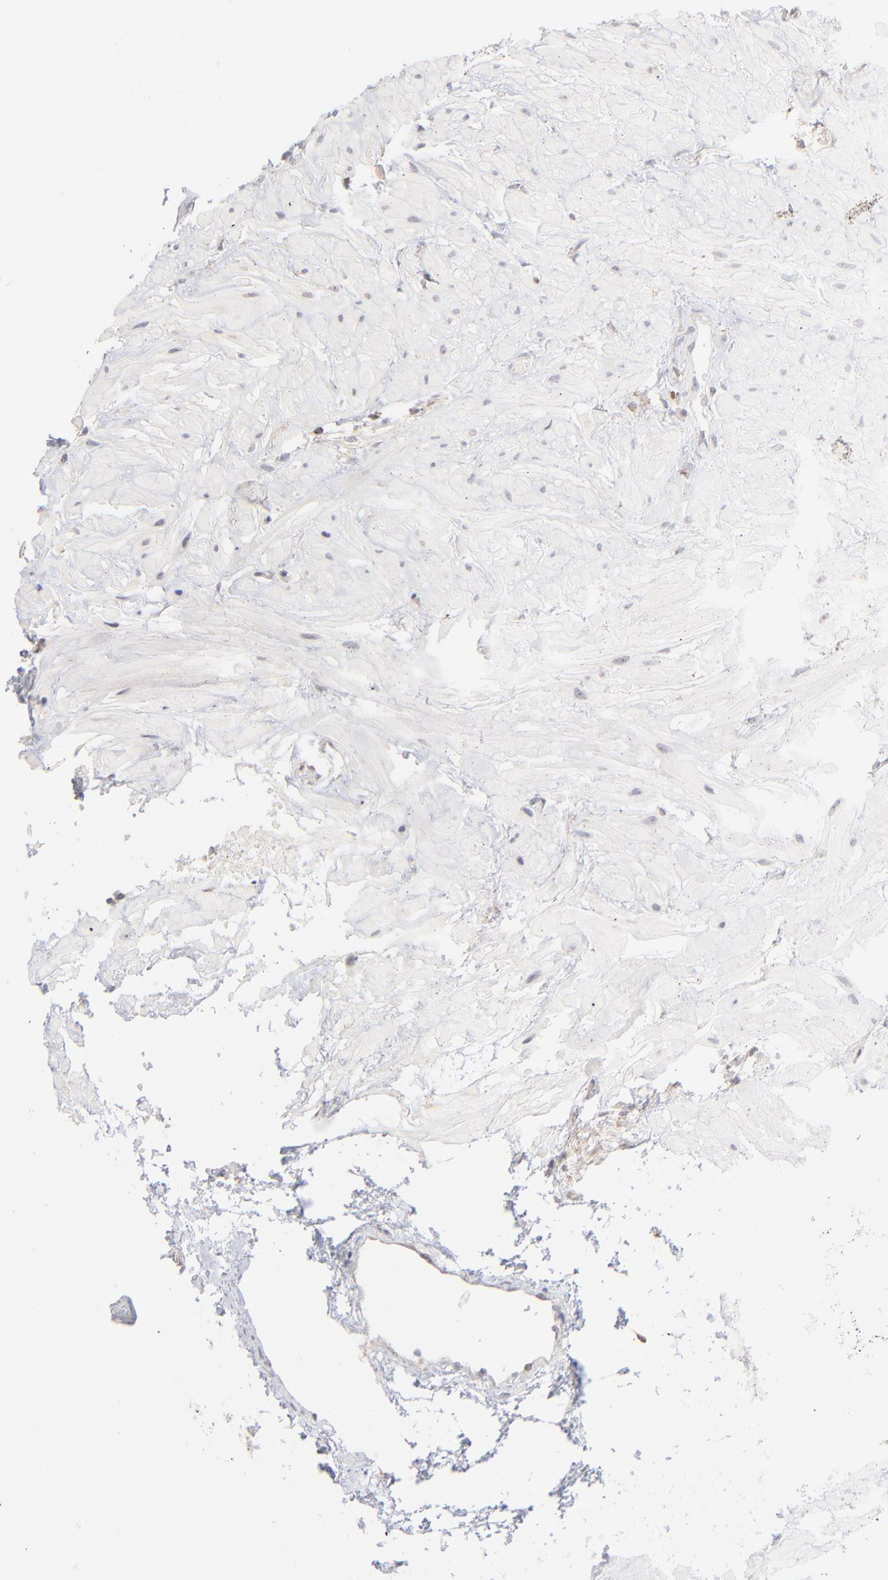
{"staining": {"intensity": "weak", "quantity": ">75%", "location": "cytoplasmic/membranous"}, "tissue": "seminal vesicle", "cell_type": "Glandular cells", "image_type": "normal", "snomed": [{"axis": "morphology", "description": "Normal tissue, NOS"}, {"axis": "topography", "description": "Seminal veicle"}], "caption": "High-magnification brightfield microscopy of benign seminal vesicle stained with DAB (brown) and counterstained with hematoxylin (blue). glandular cells exhibit weak cytoplasmic/membranous expression is seen in approximately>75% of cells.", "gene": "WIPF1", "patient": {"sex": "male", "age": 26}}